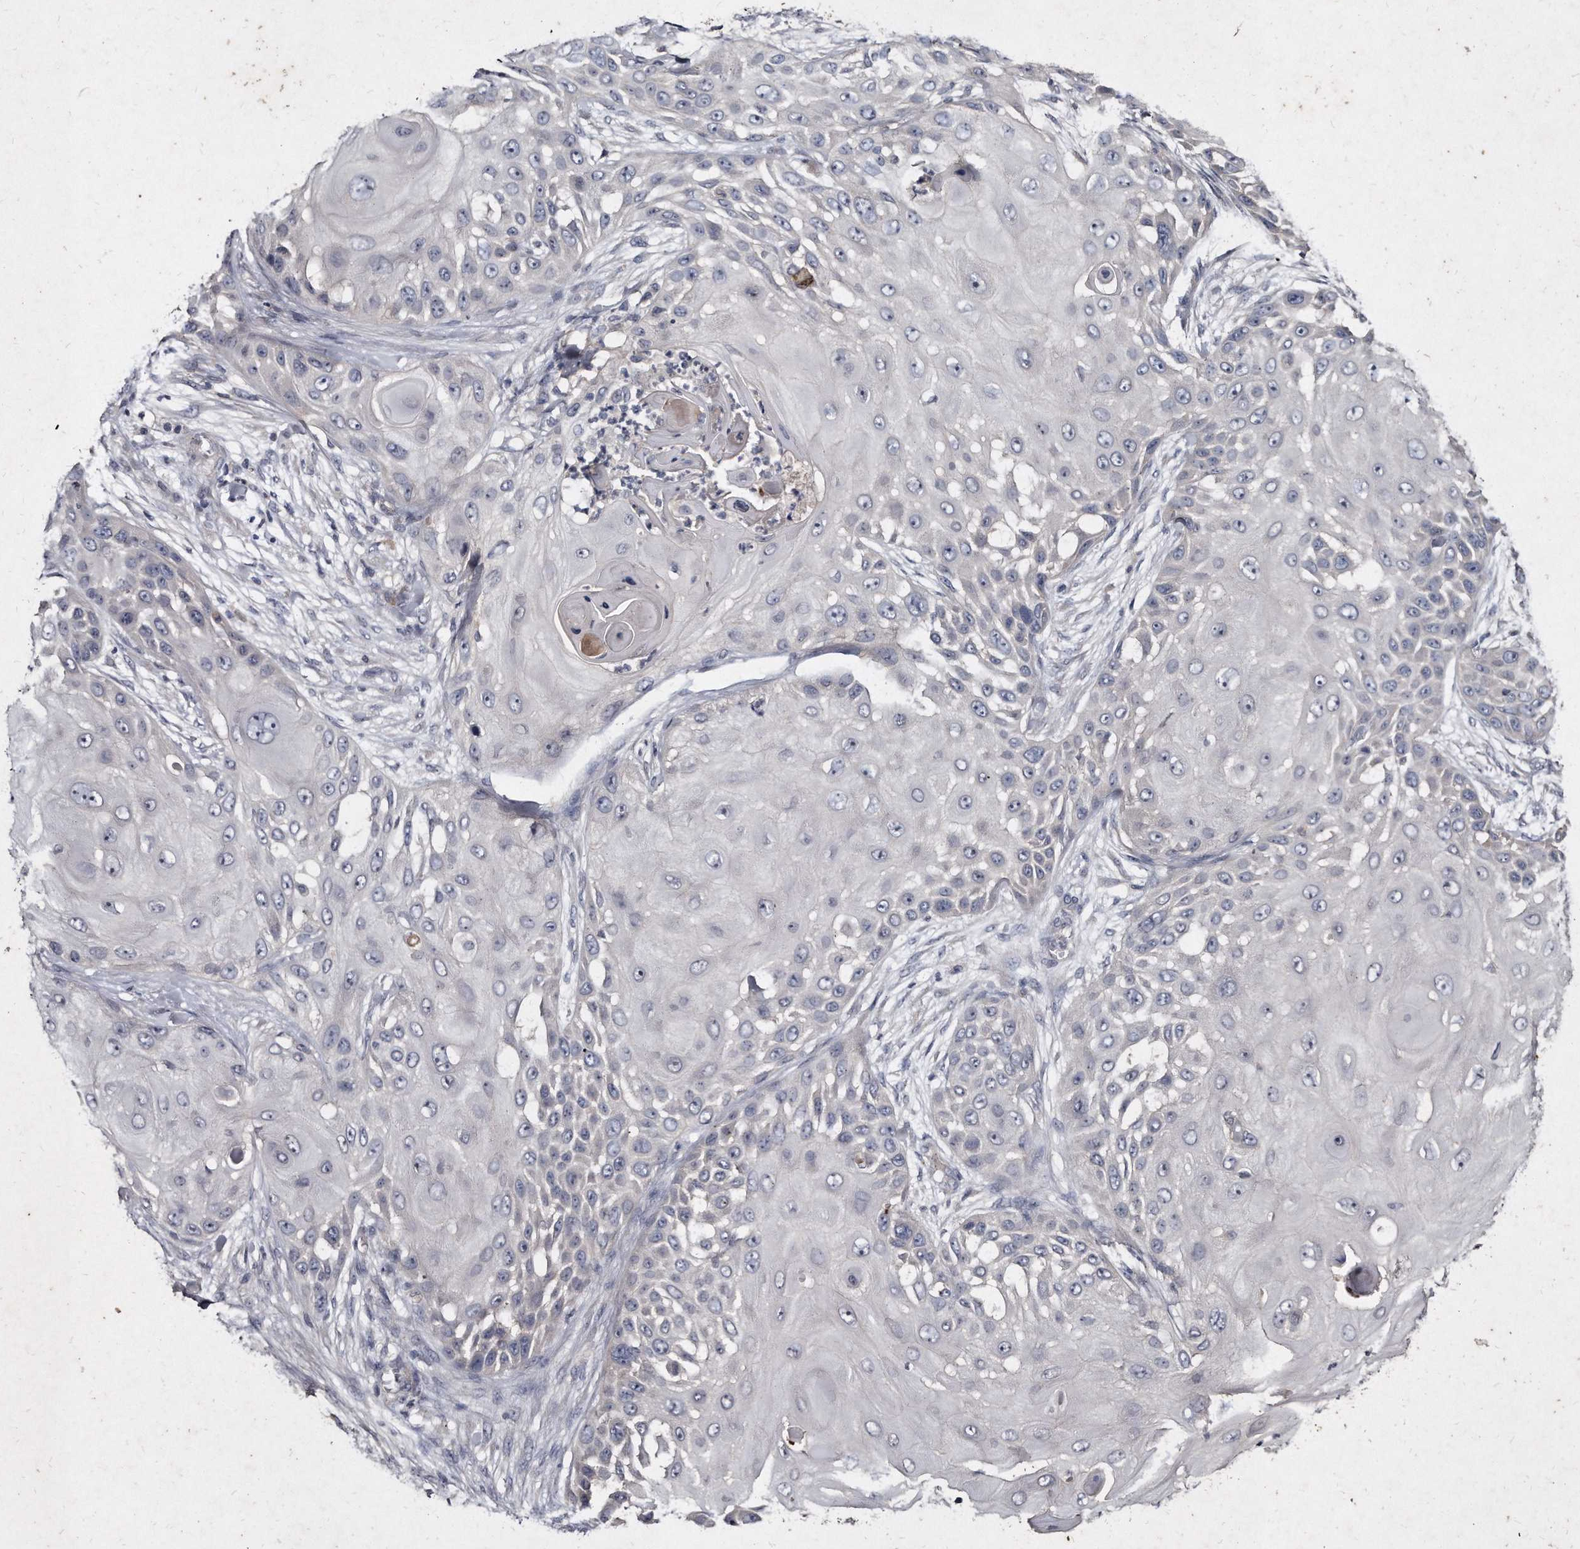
{"staining": {"intensity": "negative", "quantity": "none", "location": "none"}, "tissue": "skin cancer", "cell_type": "Tumor cells", "image_type": "cancer", "snomed": [{"axis": "morphology", "description": "Squamous cell carcinoma, NOS"}, {"axis": "topography", "description": "Skin"}], "caption": "The image exhibits no staining of tumor cells in skin cancer (squamous cell carcinoma).", "gene": "KLHDC3", "patient": {"sex": "female", "age": 44}}